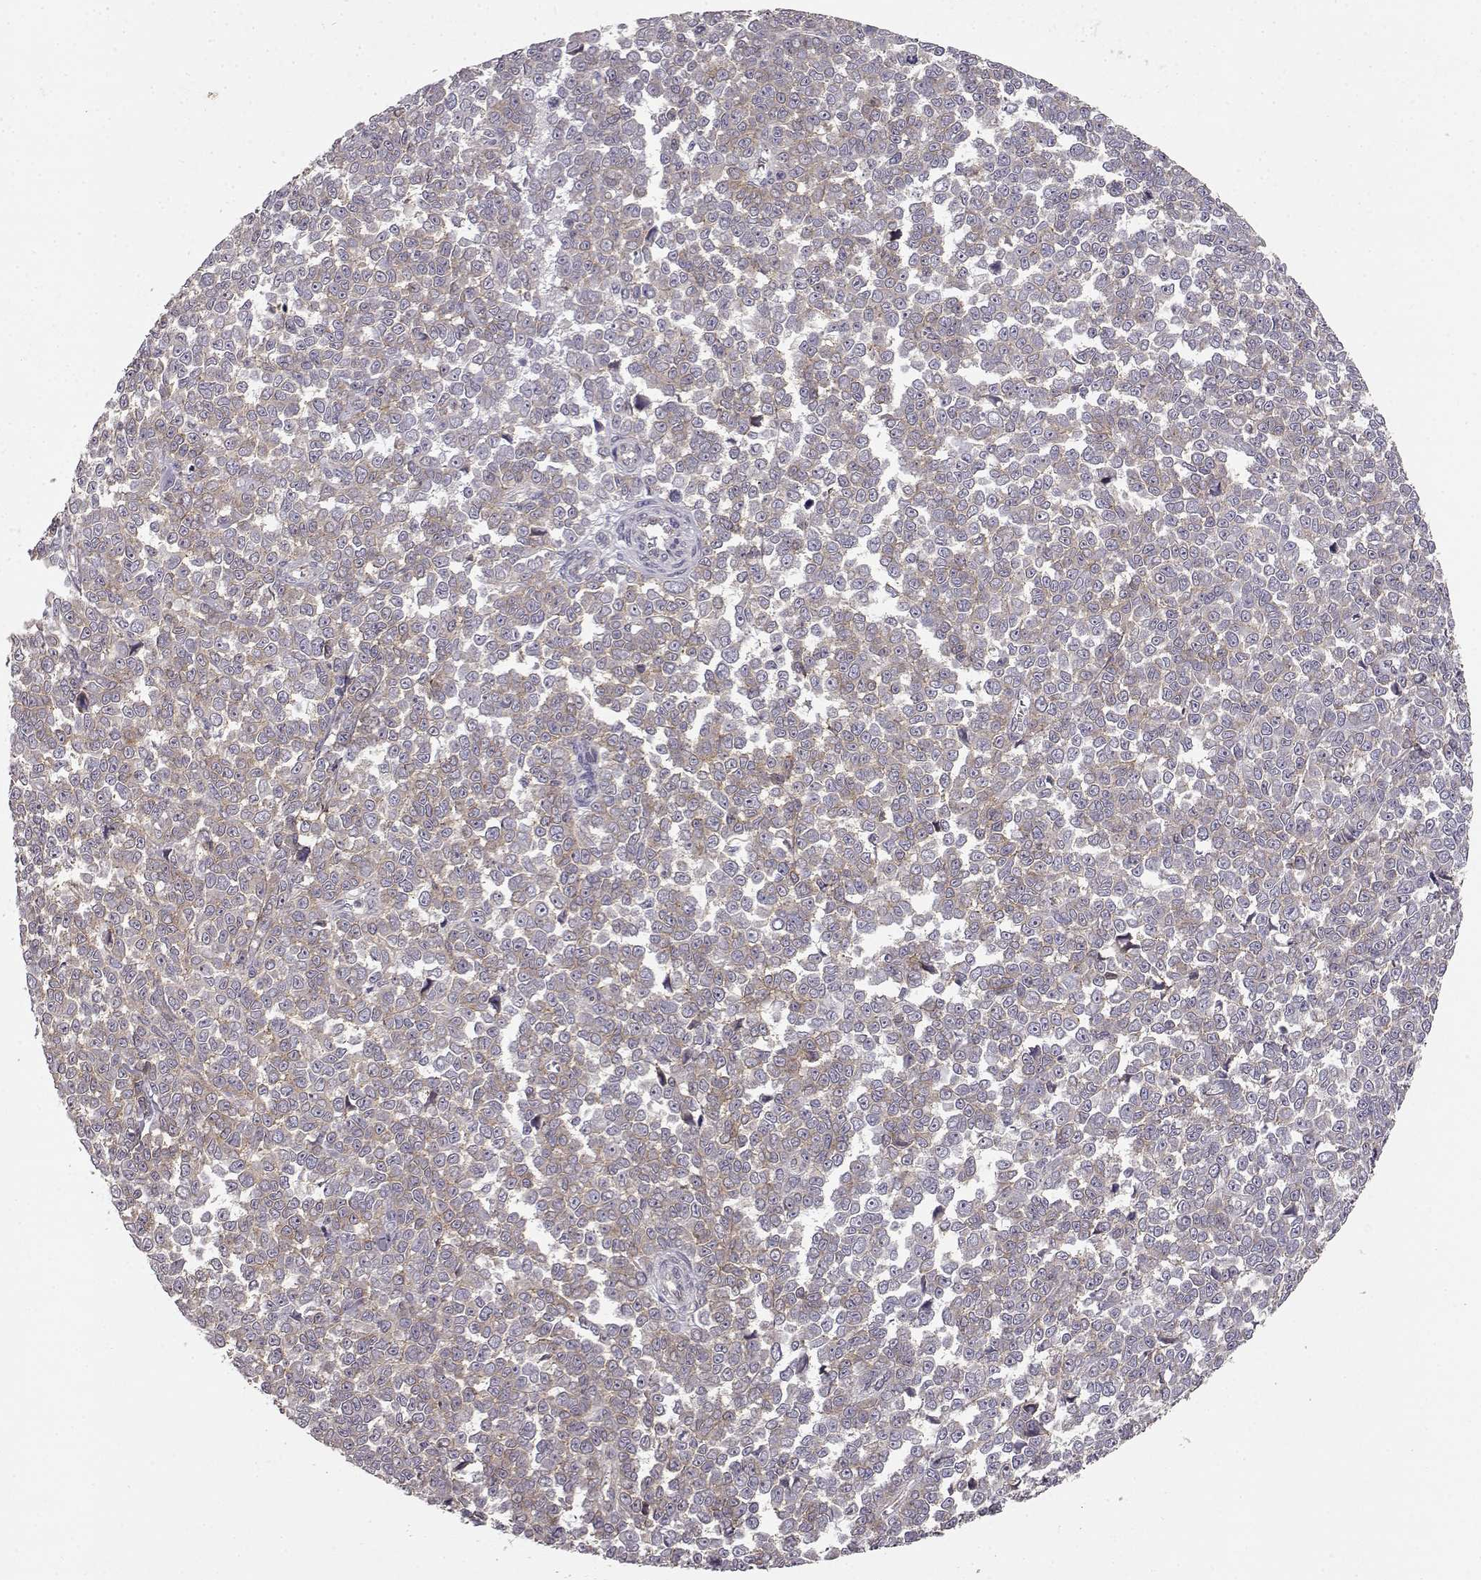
{"staining": {"intensity": "weak", "quantity": ">75%", "location": "cytoplasmic/membranous"}, "tissue": "melanoma", "cell_type": "Tumor cells", "image_type": "cancer", "snomed": [{"axis": "morphology", "description": "Malignant melanoma, NOS"}, {"axis": "topography", "description": "Skin"}], "caption": "Malignant melanoma was stained to show a protein in brown. There is low levels of weak cytoplasmic/membranous positivity in about >75% of tumor cells.", "gene": "ERBB3", "patient": {"sex": "female", "age": 95}}